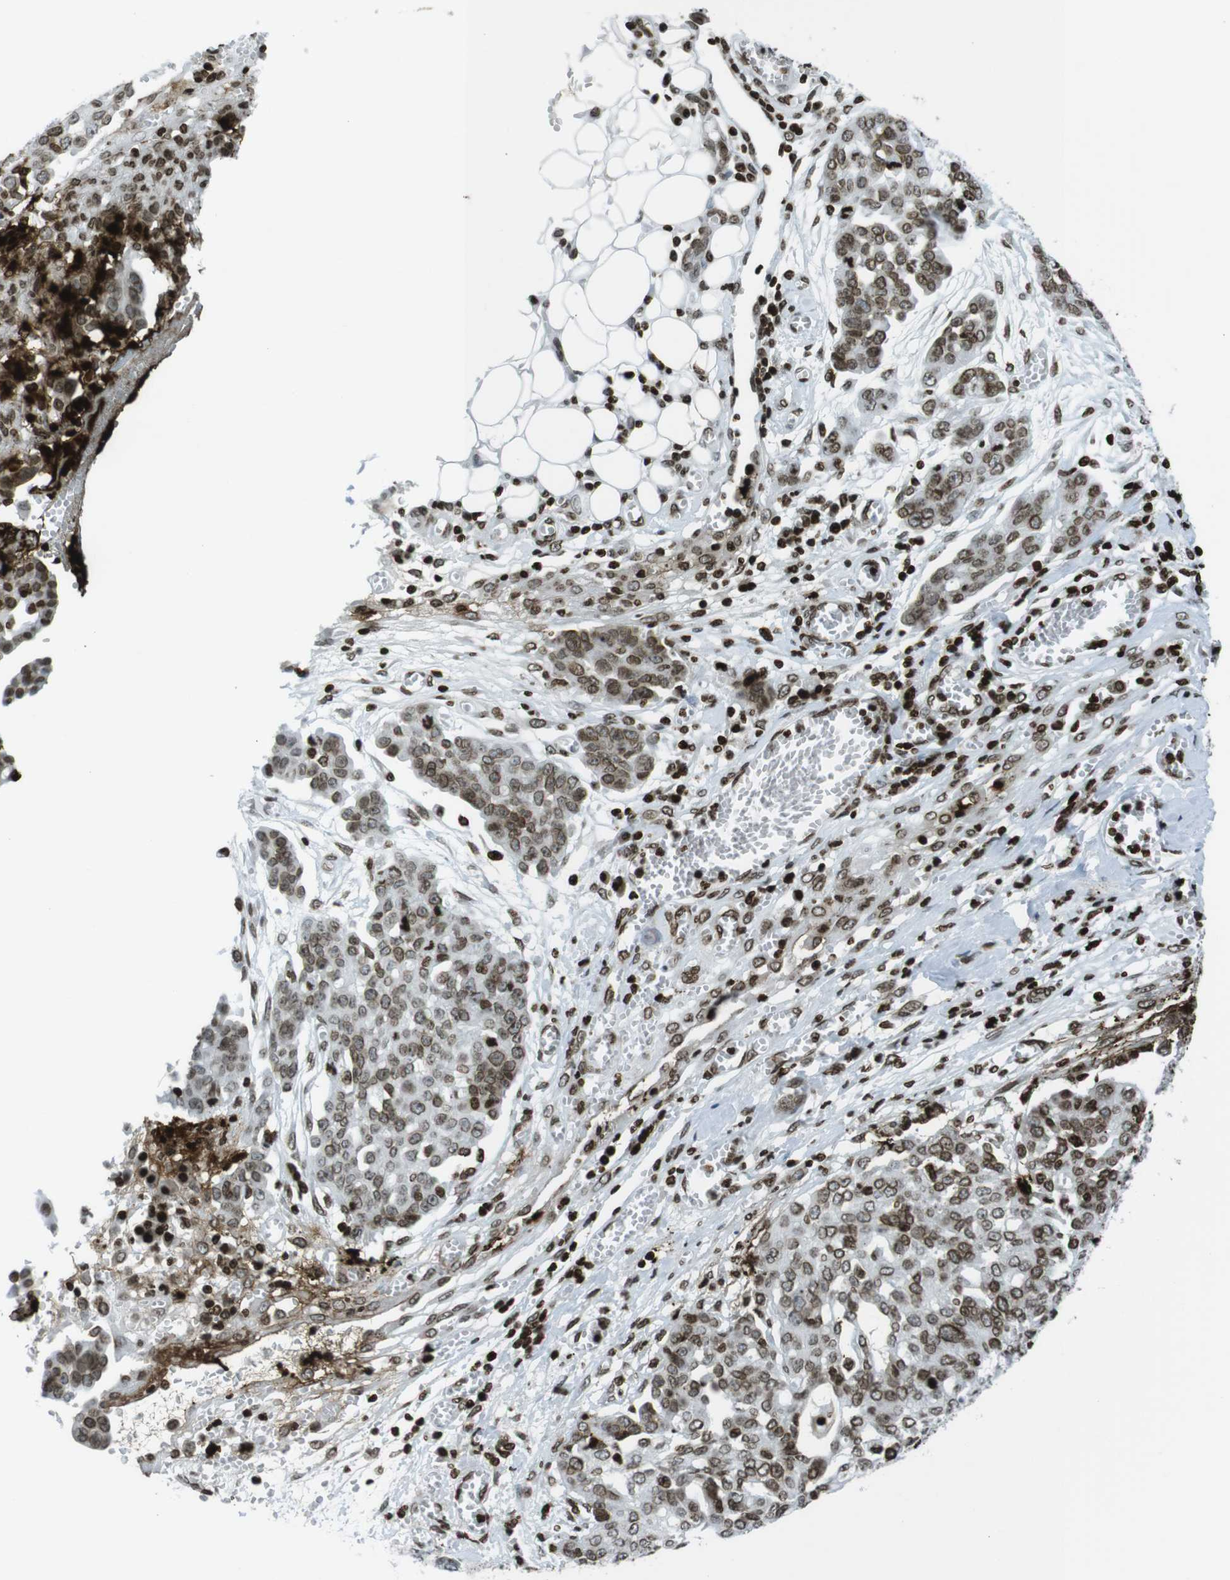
{"staining": {"intensity": "moderate", "quantity": ">75%", "location": "nuclear"}, "tissue": "ovarian cancer", "cell_type": "Tumor cells", "image_type": "cancer", "snomed": [{"axis": "morphology", "description": "Cystadenocarcinoma, serous, NOS"}, {"axis": "topography", "description": "Soft tissue"}, {"axis": "topography", "description": "Ovary"}], "caption": "Approximately >75% of tumor cells in human ovarian cancer (serous cystadenocarcinoma) reveal moderate nuclear protein expression as visualized by brown immunohistochemical staining.", "gene": "H2AC8", "patient": {"sex": "female", "age": 57}}